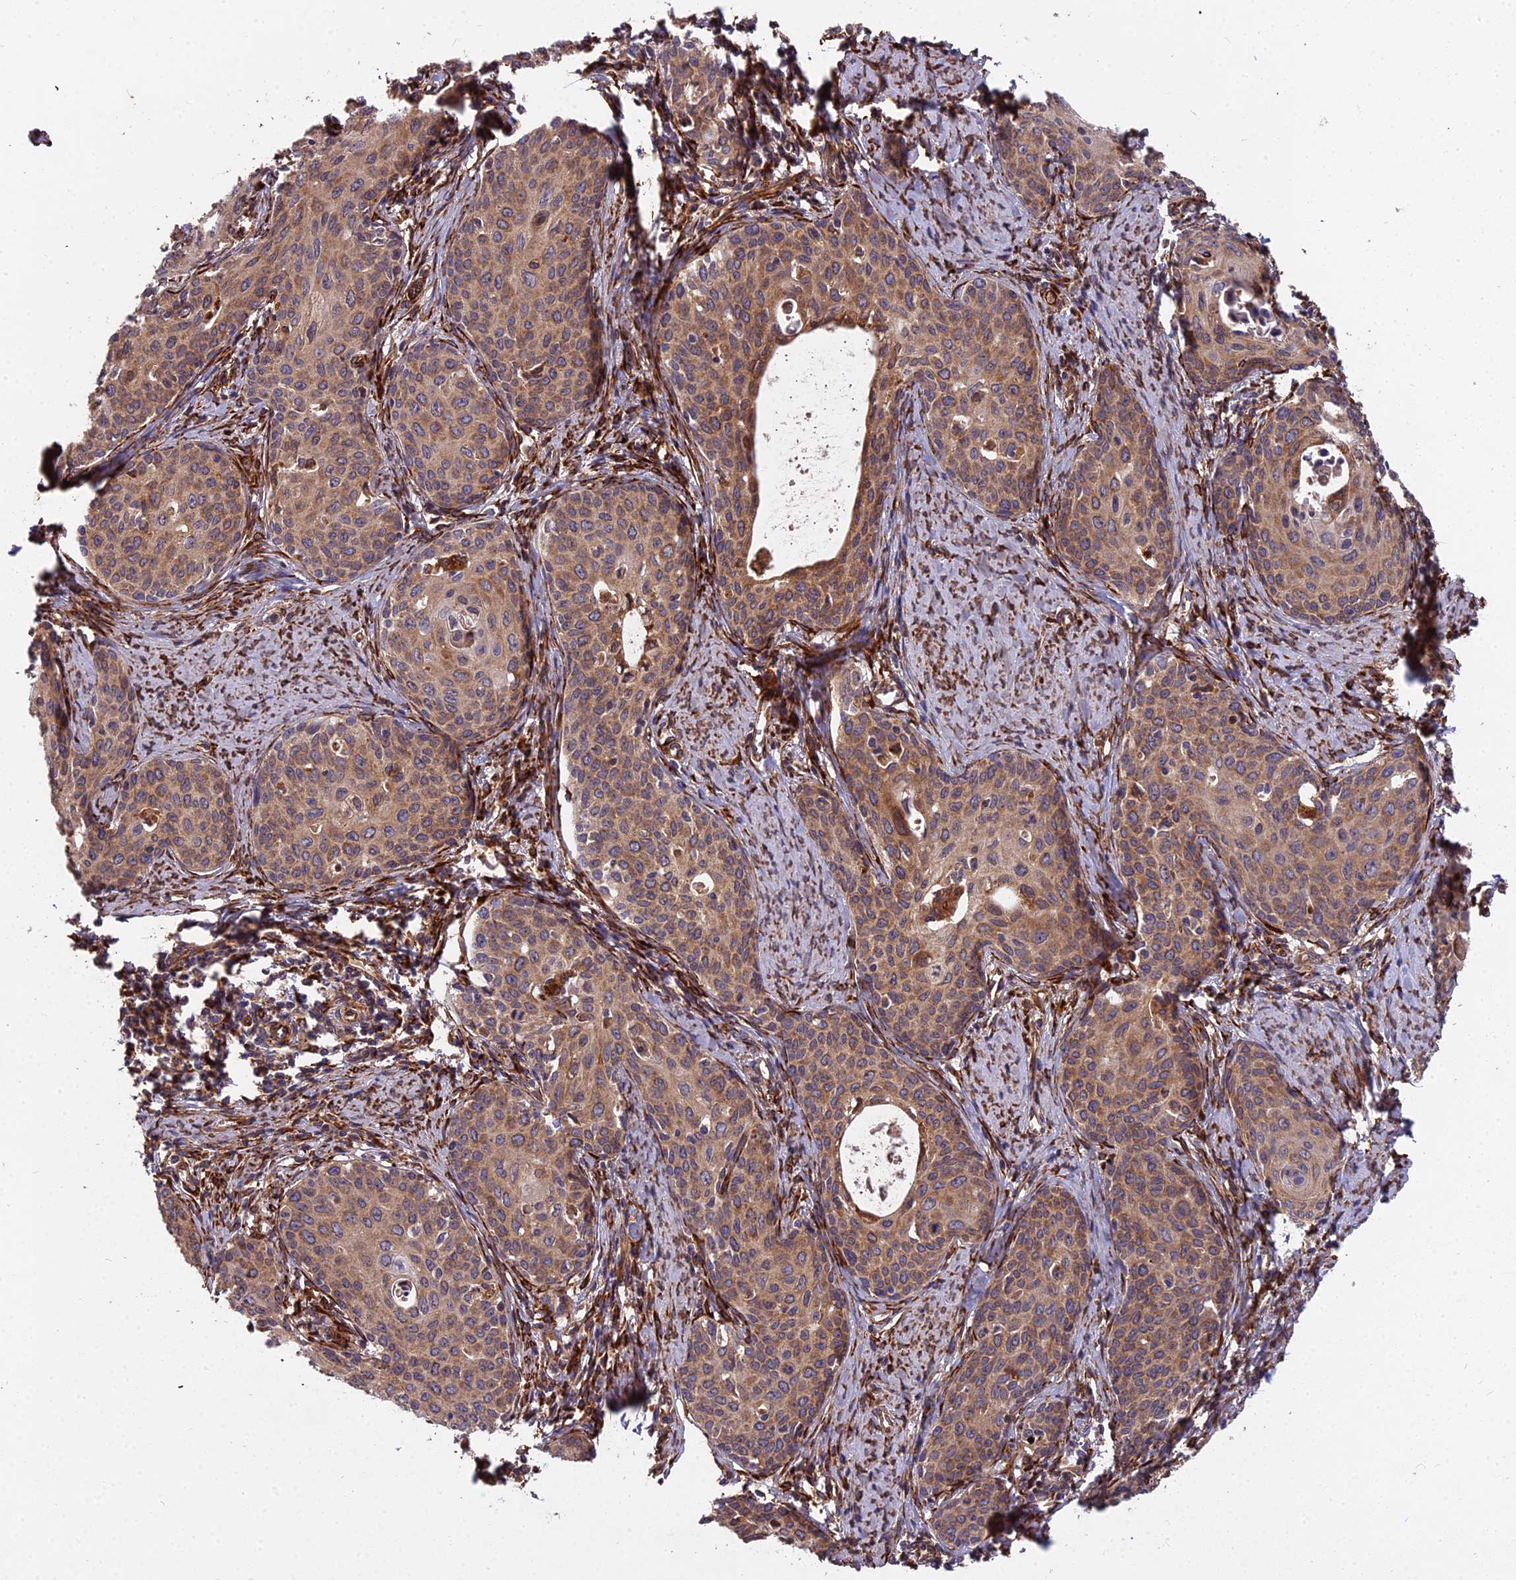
{"staining": {"intensity": "moderate", "quantity": ">75%", "location": "cytoplasmic/membranous"}, "tissue": "cervical cancer", "cell_type": "Tumor cells", "image_type": "cancer", "snomed": [{"axis": "morphology", "description": "Squamous cell carcinoma, NOS"}, {"axis": "topography", "description": "Cervix"}], "caption": "This is a micrograph of IHC staining of cervical cancer (squamous cell carcinoma), which shows moderate staining in the cytoplasmic/membranous of tumor cells.", "gene": "NDUFAF7", "patient": {"sex": "female", "age": 52}}